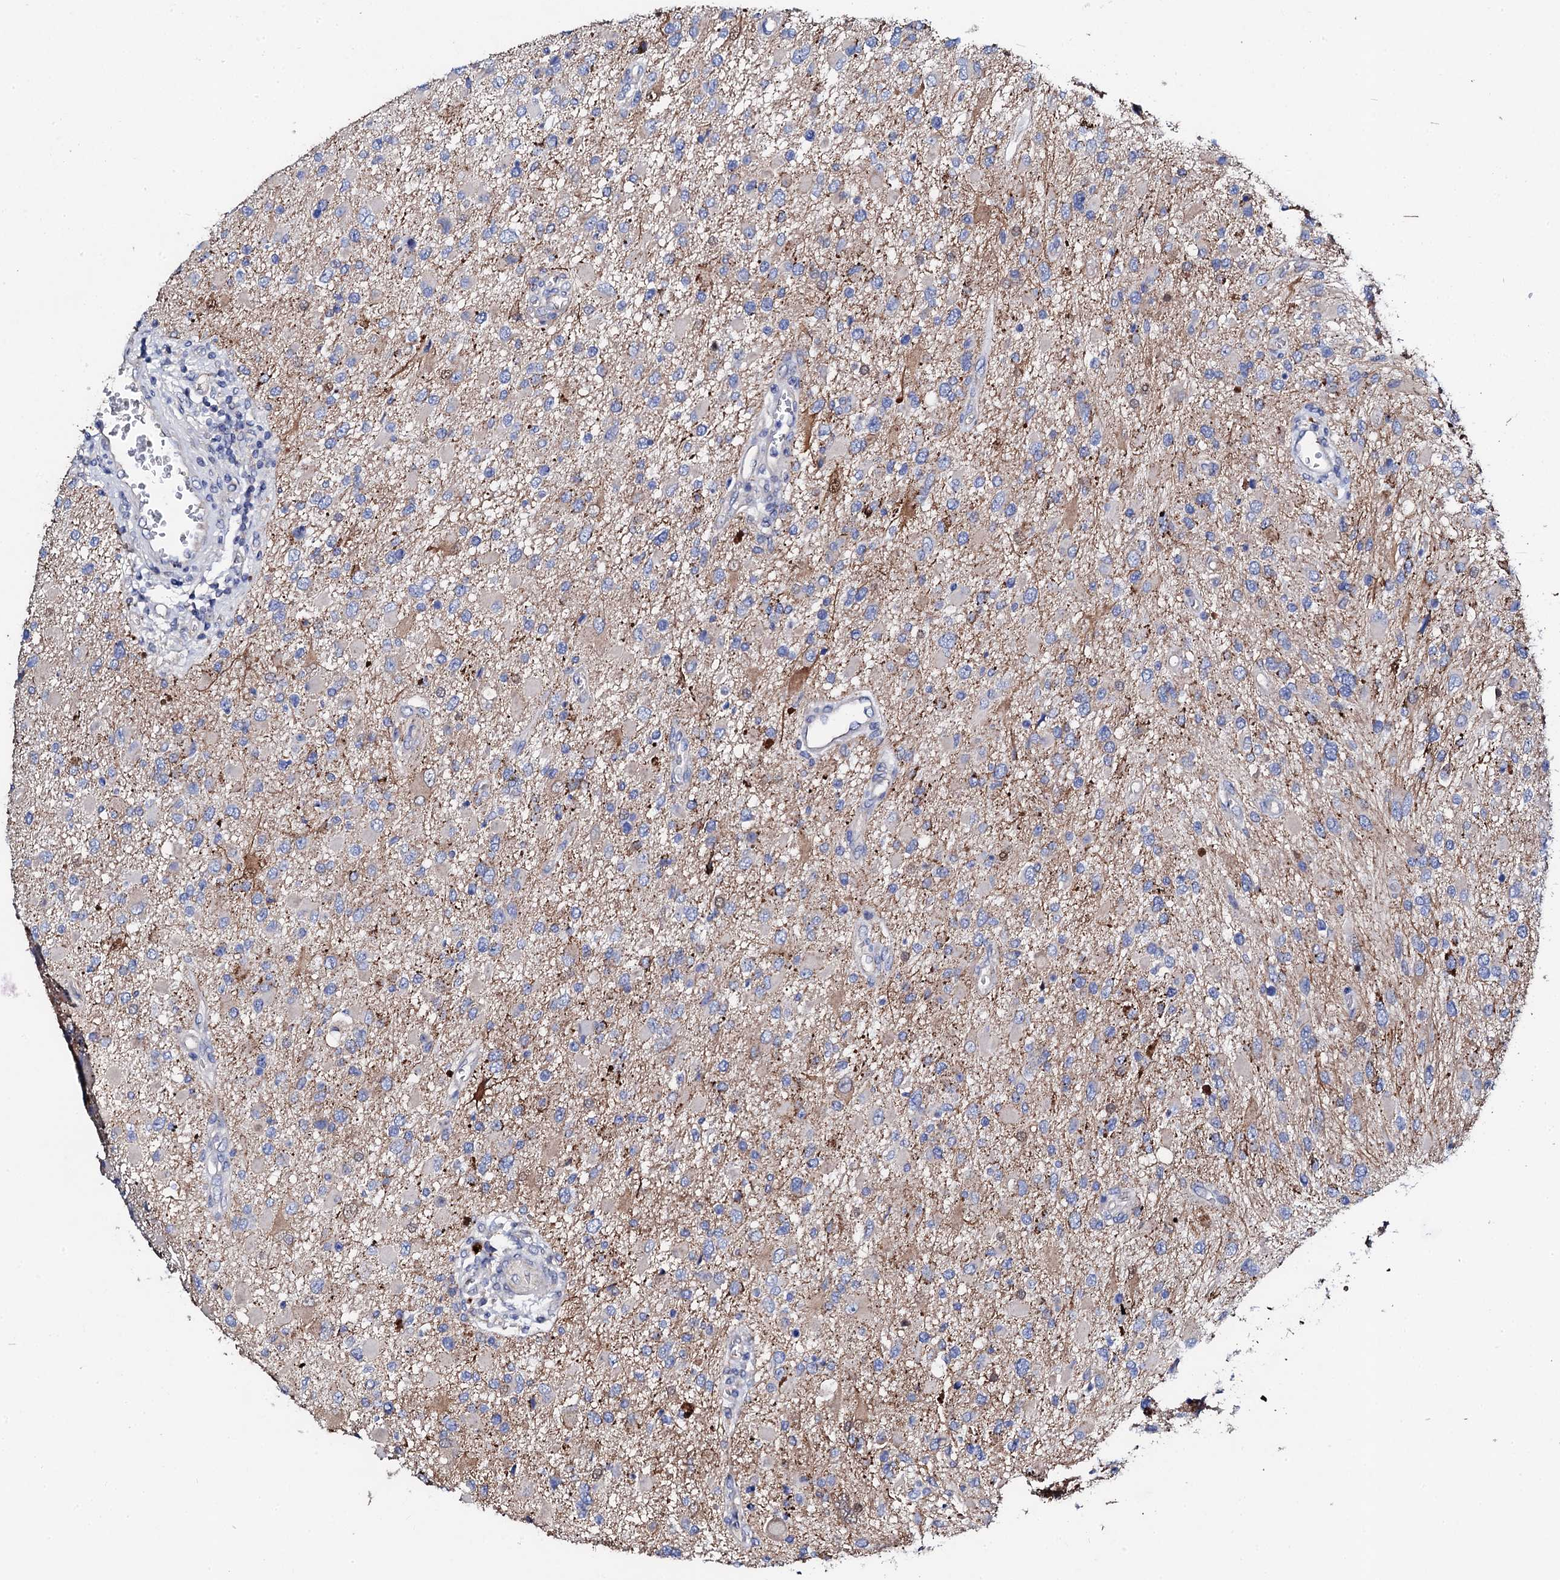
{"staining": {"intensity": "moderate", "quantity": "<25%", "location": "cytoplasmic/membranous"}, "tissue": "glioma", "cell_type": "Tumor cells", "image_type": "cancer", "snomed": [{"axis": "morphology", "description": "Glioma, malignant, High grade"}, {"axis": "topography", "description": "Brain"}], "caption": "Immunohistochemical staining of glioma reveals low levels of moderate cytoplasmic/membranous protein expression in approximately <25% of tumor cells.", "gene": "KLHL32", "patient": {"sex": "male", "age": 53}}